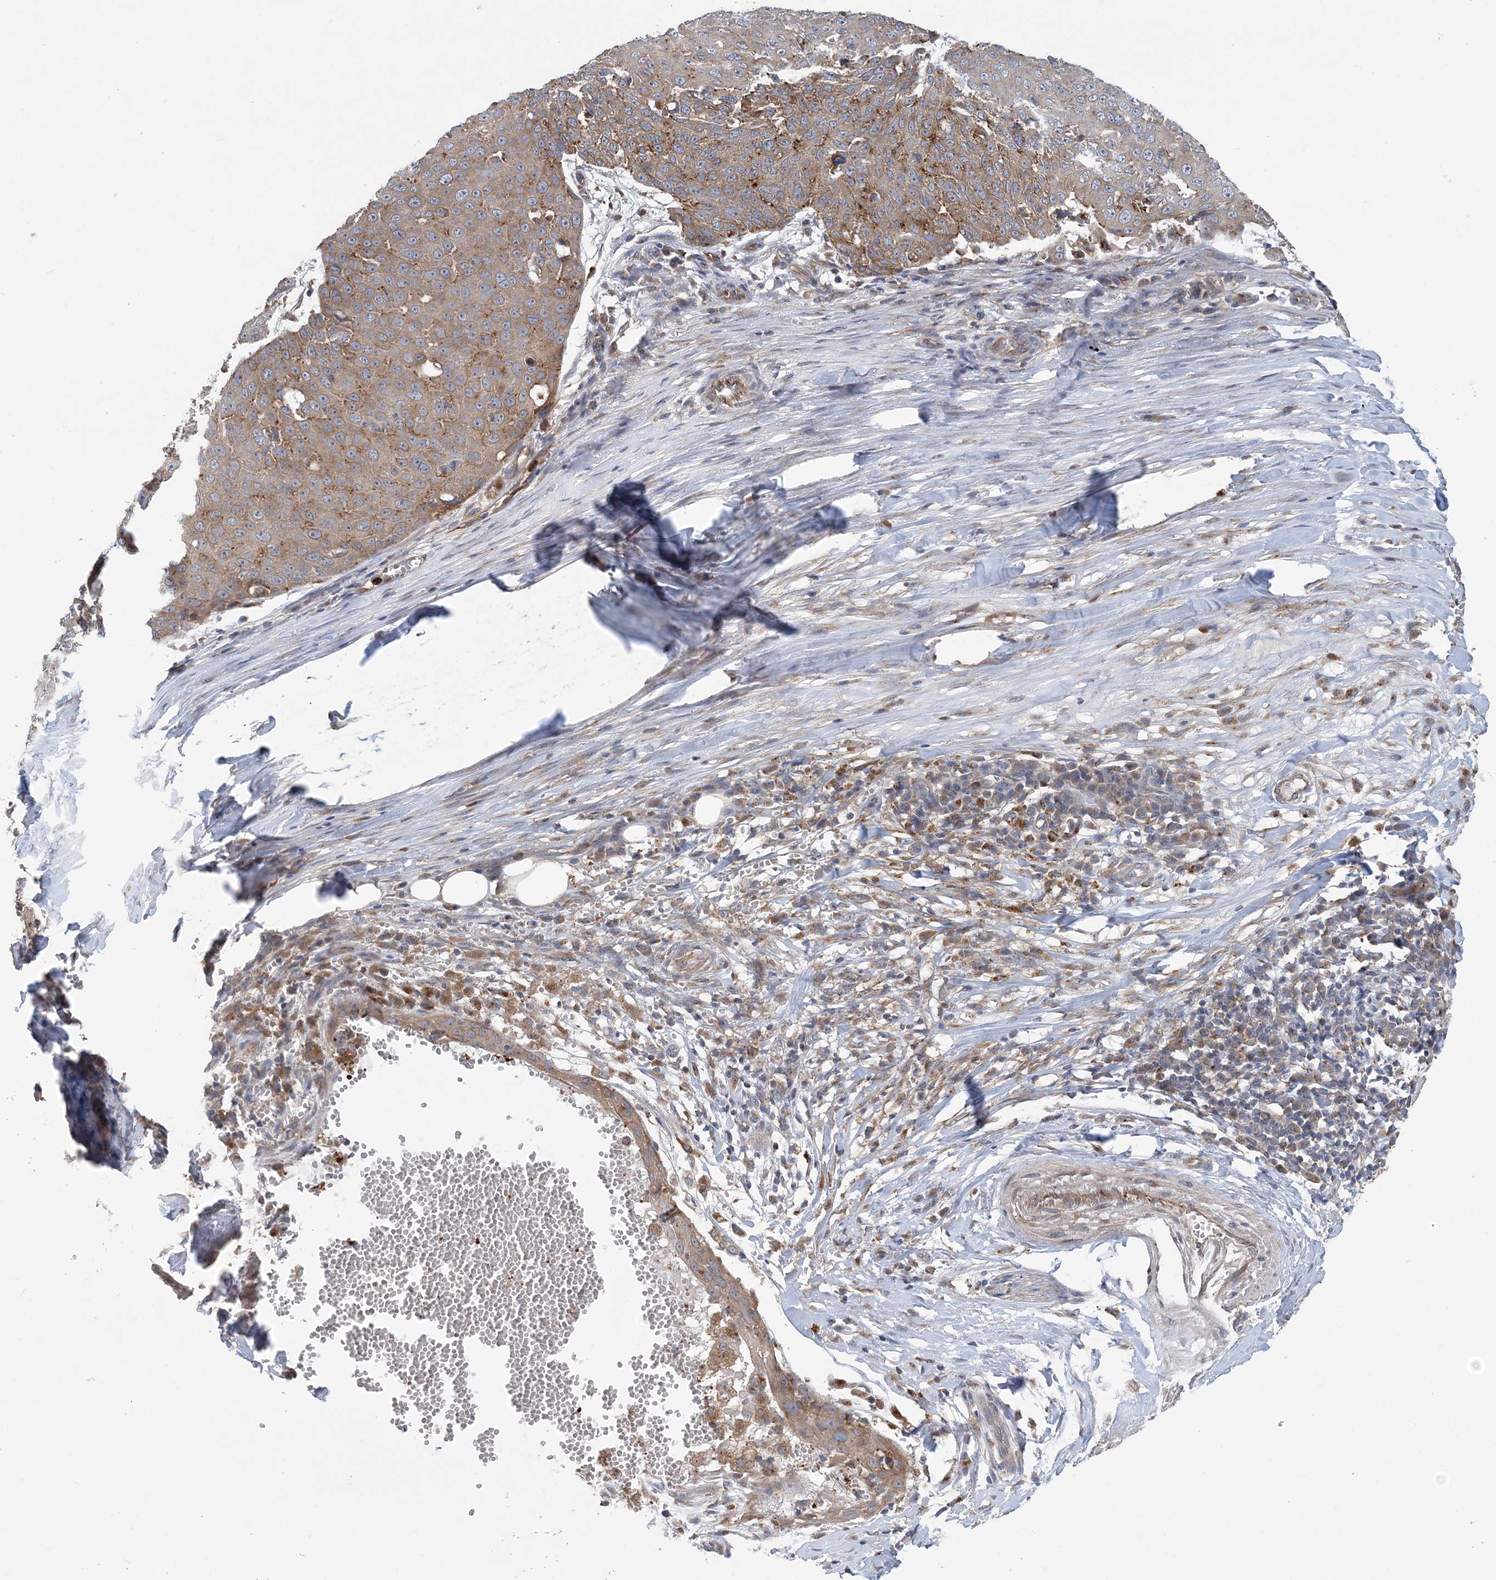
{"staining": {"intensity": "weak", "quantity": ">75%", "location": "cytoplasmic/membranous"}, "tissue": "skin cancer", "cell_type": "Tumor cells", "image_type": "cancer", "snomed": [{"axis": "morphology", "description": "Squamous cell carcinoma, NOS"}, {"axis": "topography", "description": "Skin"}], "caption": "Immunohistochemistry of skin cancer (squamous cell carcinoma) shows low levels of weak cytoplasmic/membranous positivity in about >75% of tumor cells.", "gene": "PTTG1IP", "patient": {"sex": "male", "age": 71}}